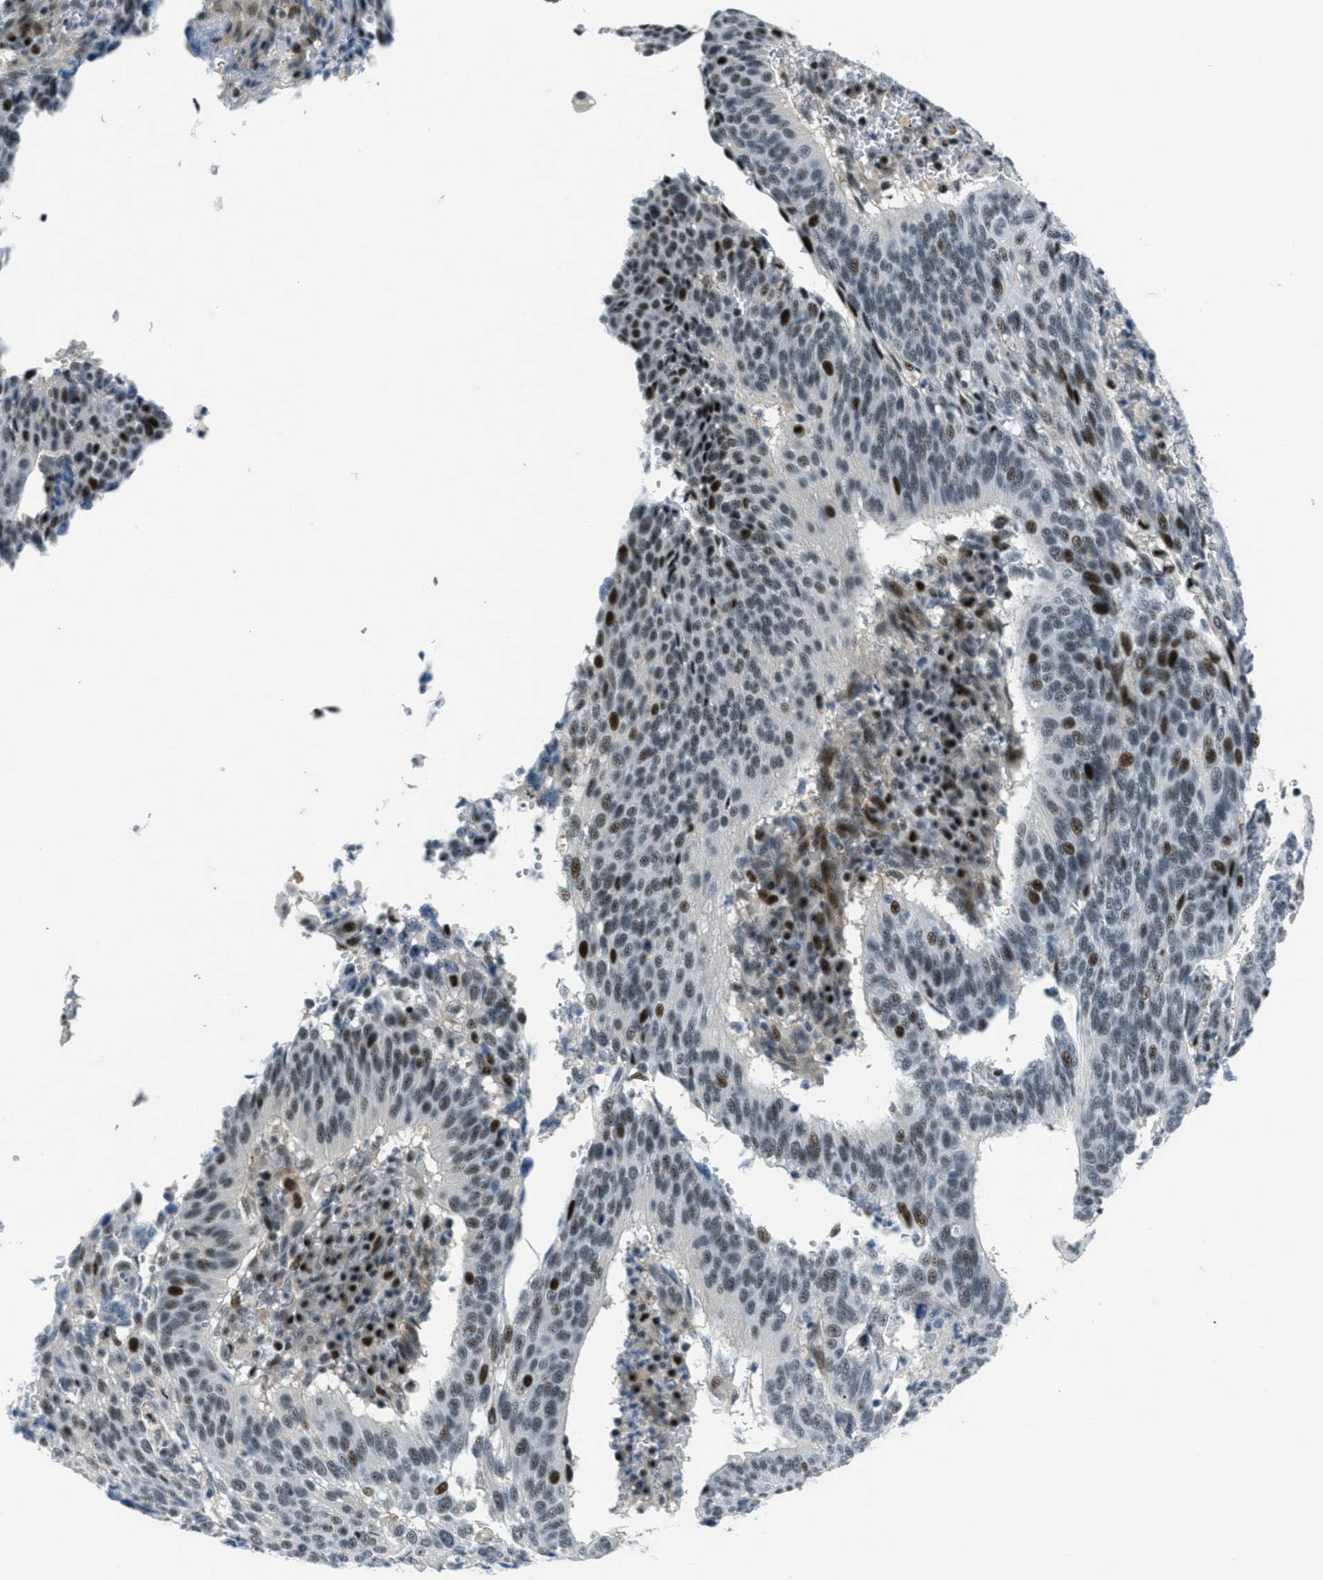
{"staining": {"intensity": "moderate", "quantity": "25%-75%", "location": "nuclear"}, "tissue": "cervical cancer", "cell_type": "Tumor cells", "image_type": "cancer", "snomed": [{"axis": "morphology", "description": "Normal tissue, NOS"}, {"axis": "morphology", "description": "Squamous cell carcinoma, NOS"}, {"axis": "topography", "description": "Cervix"}], "caption": "About 25%-75% of tumor cells in squamous cell carcinoma (cervical) exhibit moderate nuclear protein positivity as visualized by brown immunohistochemical staining.", "gene": "ZDHHC23", "patient": {"sex": "female", "age": 39}}